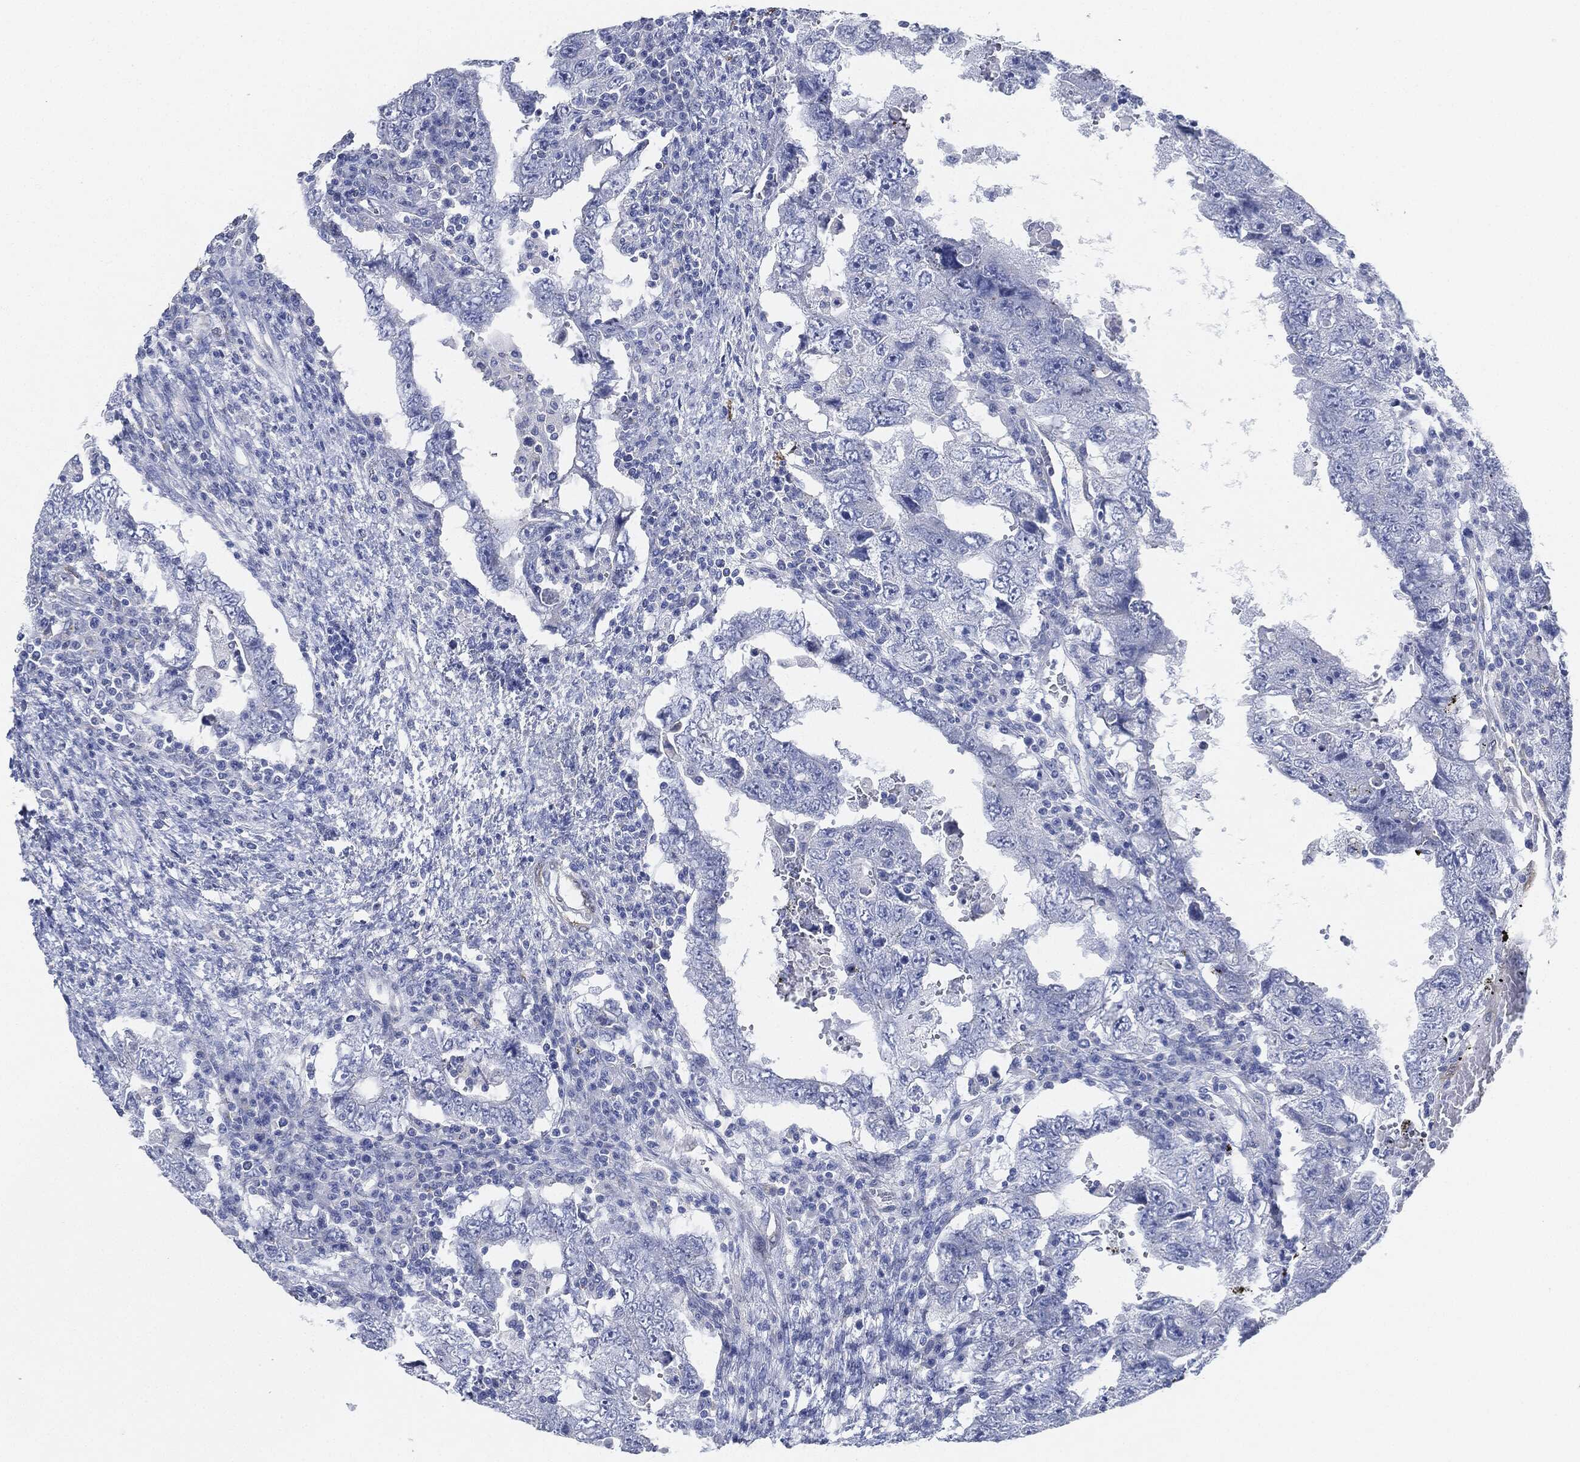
{"staining": {"intensity": "negative", "quantity": "none", "location": "none"}, "tissue": "testis cancer", "cell_type": "Tumor cells", "image_type": "cancer", "snomed": [{"axis": "morphology", "description": "Carcinoma, Embryonal, NOS"}, {"axis": "topography", "description": "Testis"}], "caption": "Immunohistochemistry (IHC) histopathology image of neoplastic tissue: human testis cancer stained with DAB (3,3'-diaminobenzidine) exhibits no significant protein expression in tumor cells.", "gene": "TAGLN", "patient": {"sex": "male", "age": 26}}